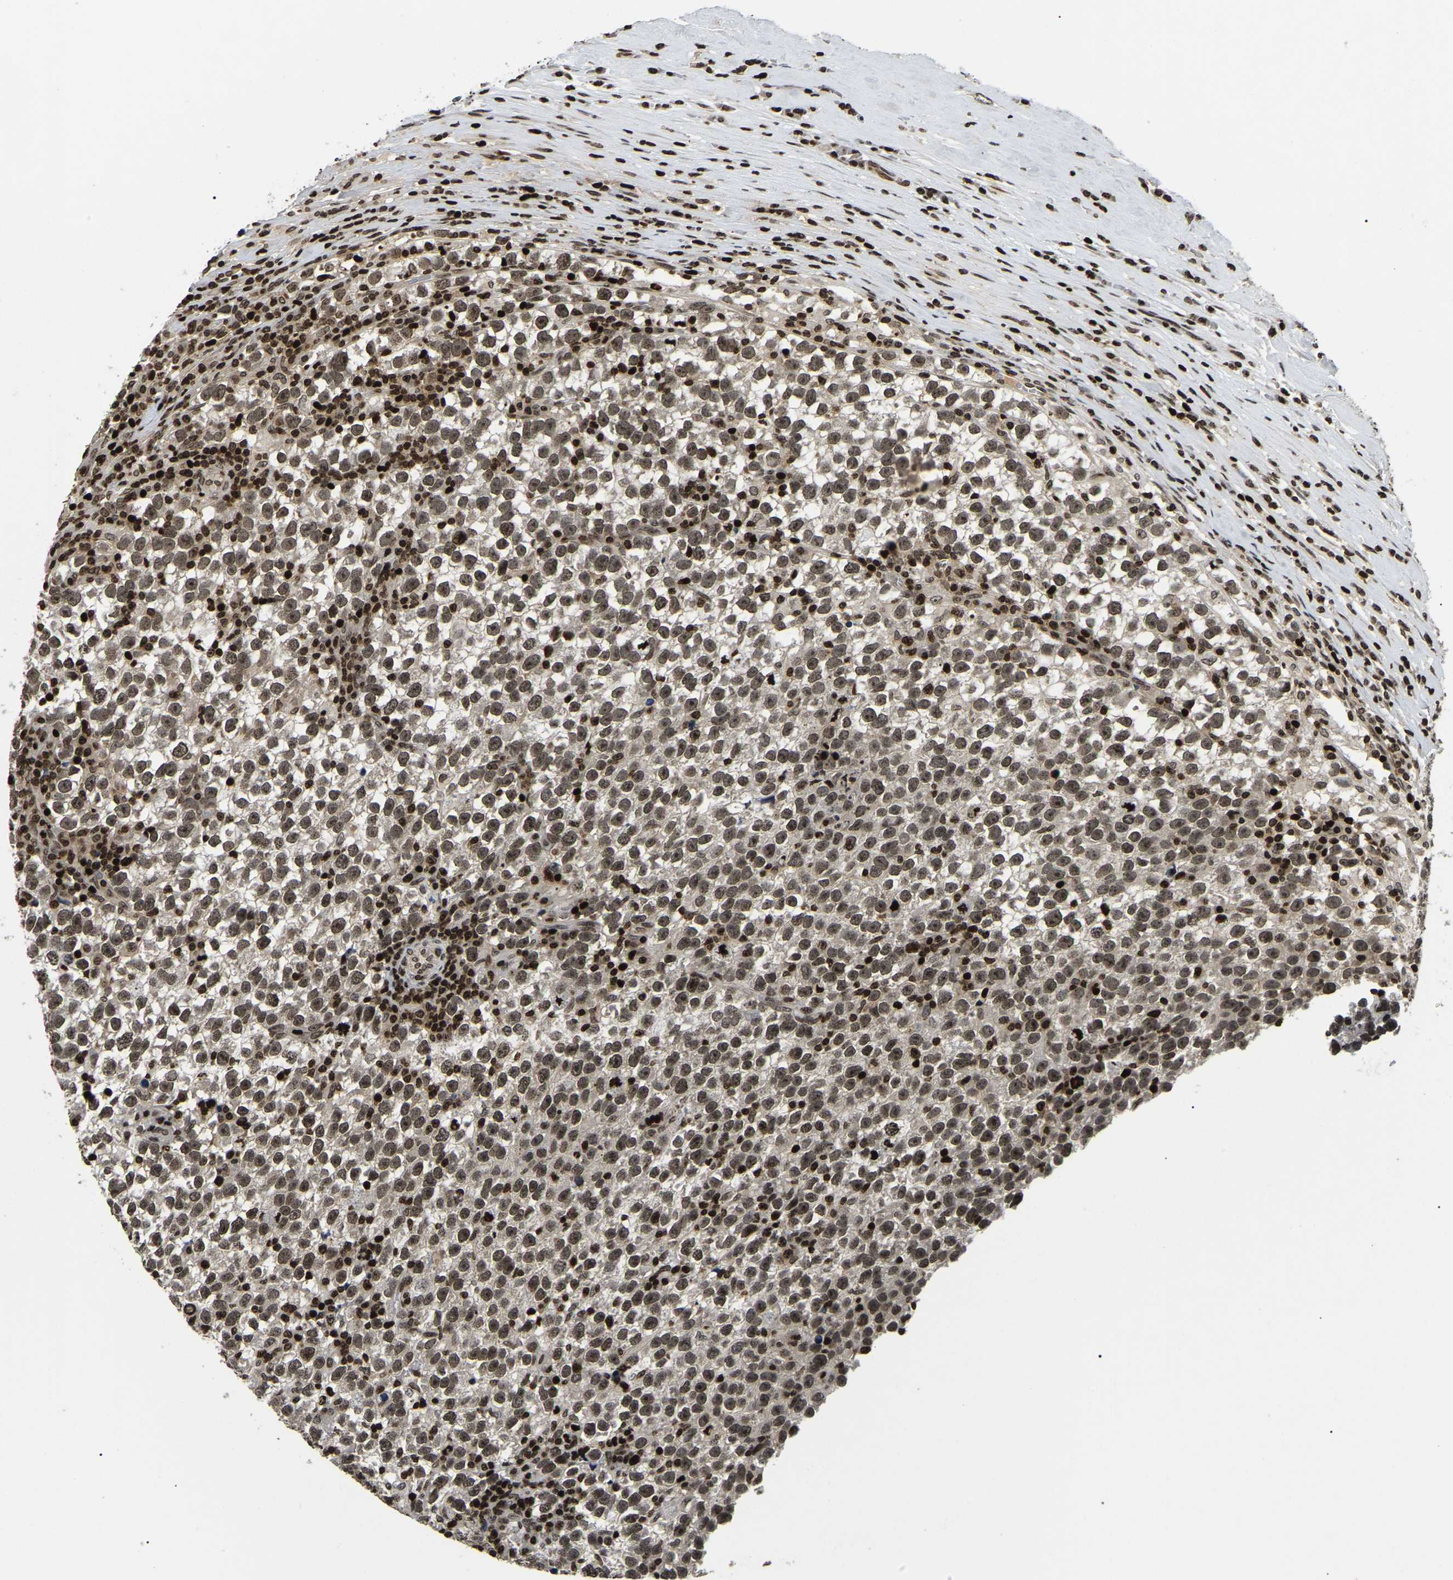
{"staining": {"intensity": "moderate", "quantity": ">75%", "location": "nuclear"}, "tissue": "testis cancer", "cell_type": "Tumor cells", "image_type": "cancer", "snomed": [{"axis": "morphology", "description": "Normal tissue, NOS"}, {"axis": "morphology", "description": "Seminoma, NOS"}, {"axis": "topography", "description": "Testis"}], "caption": "IHC (DAB) staining of testis cancer shows moderate nuclear protein positivity in about >75% of tumor cells. Nuclei are stained in blue.", "gene": "LRRC61", "patient": {"sex": "male", "age": 43}}